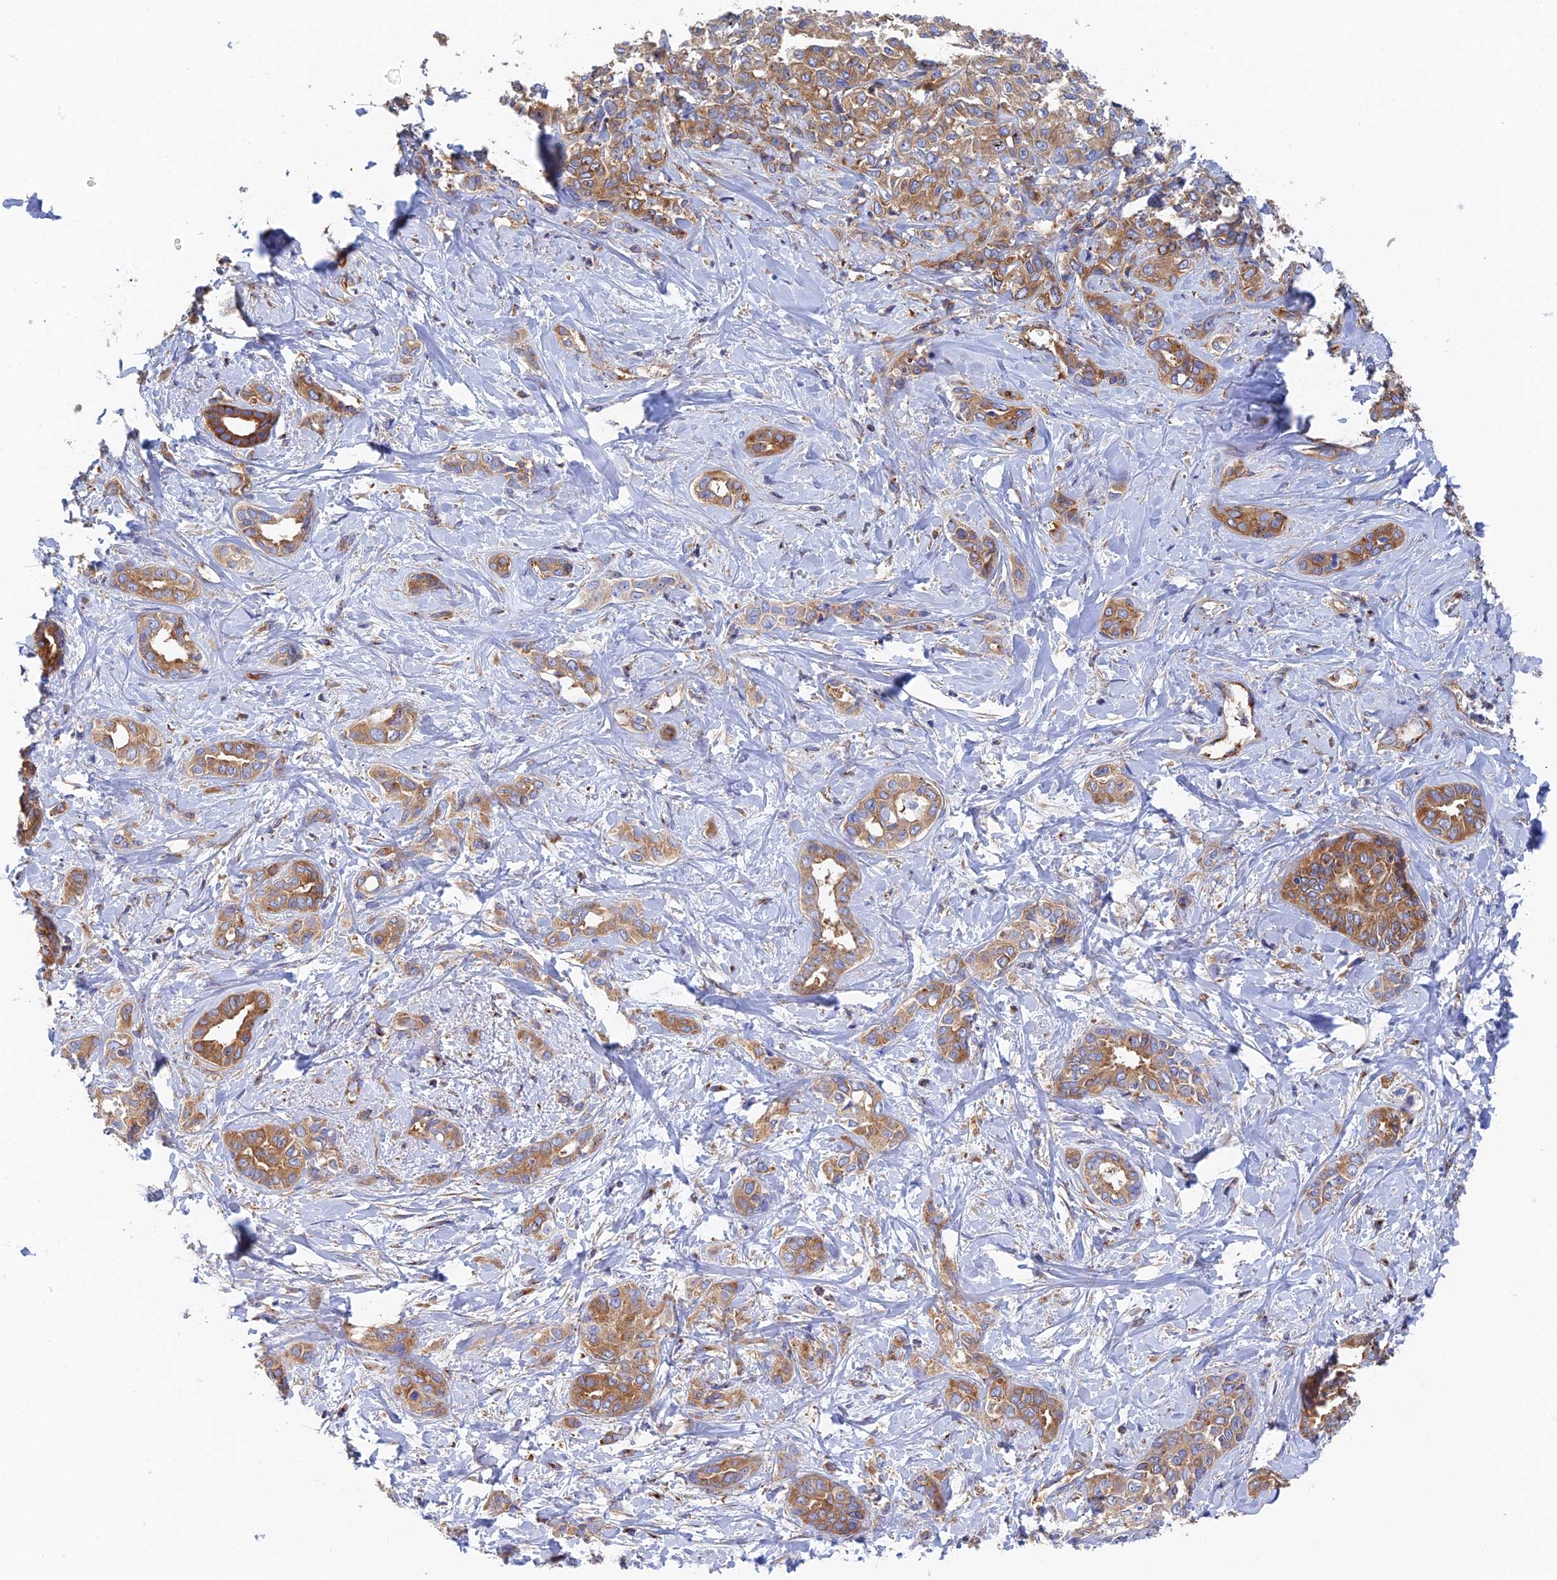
{"staining": {"intensity": "moderate", "quantity": ">75%", "location": "cytoplasmic/membranous"}, "tissue": "liver cancer", "cell_type": "Tumor cells", "image_type": "cancer", "snomed": [{"axis": "morphology", "description": "Cholangiocarcinoma"}, {"axis": "topography", "description": "Liver"}], "caption": "Immunohistochemistry (IHC) of liver cancer displays medium levels of moderate cytoplasmic/membranous staining in about >75% of tumor cells.", "gene": "DCTN2", "patient": {"sex": "female", "age": 77}}